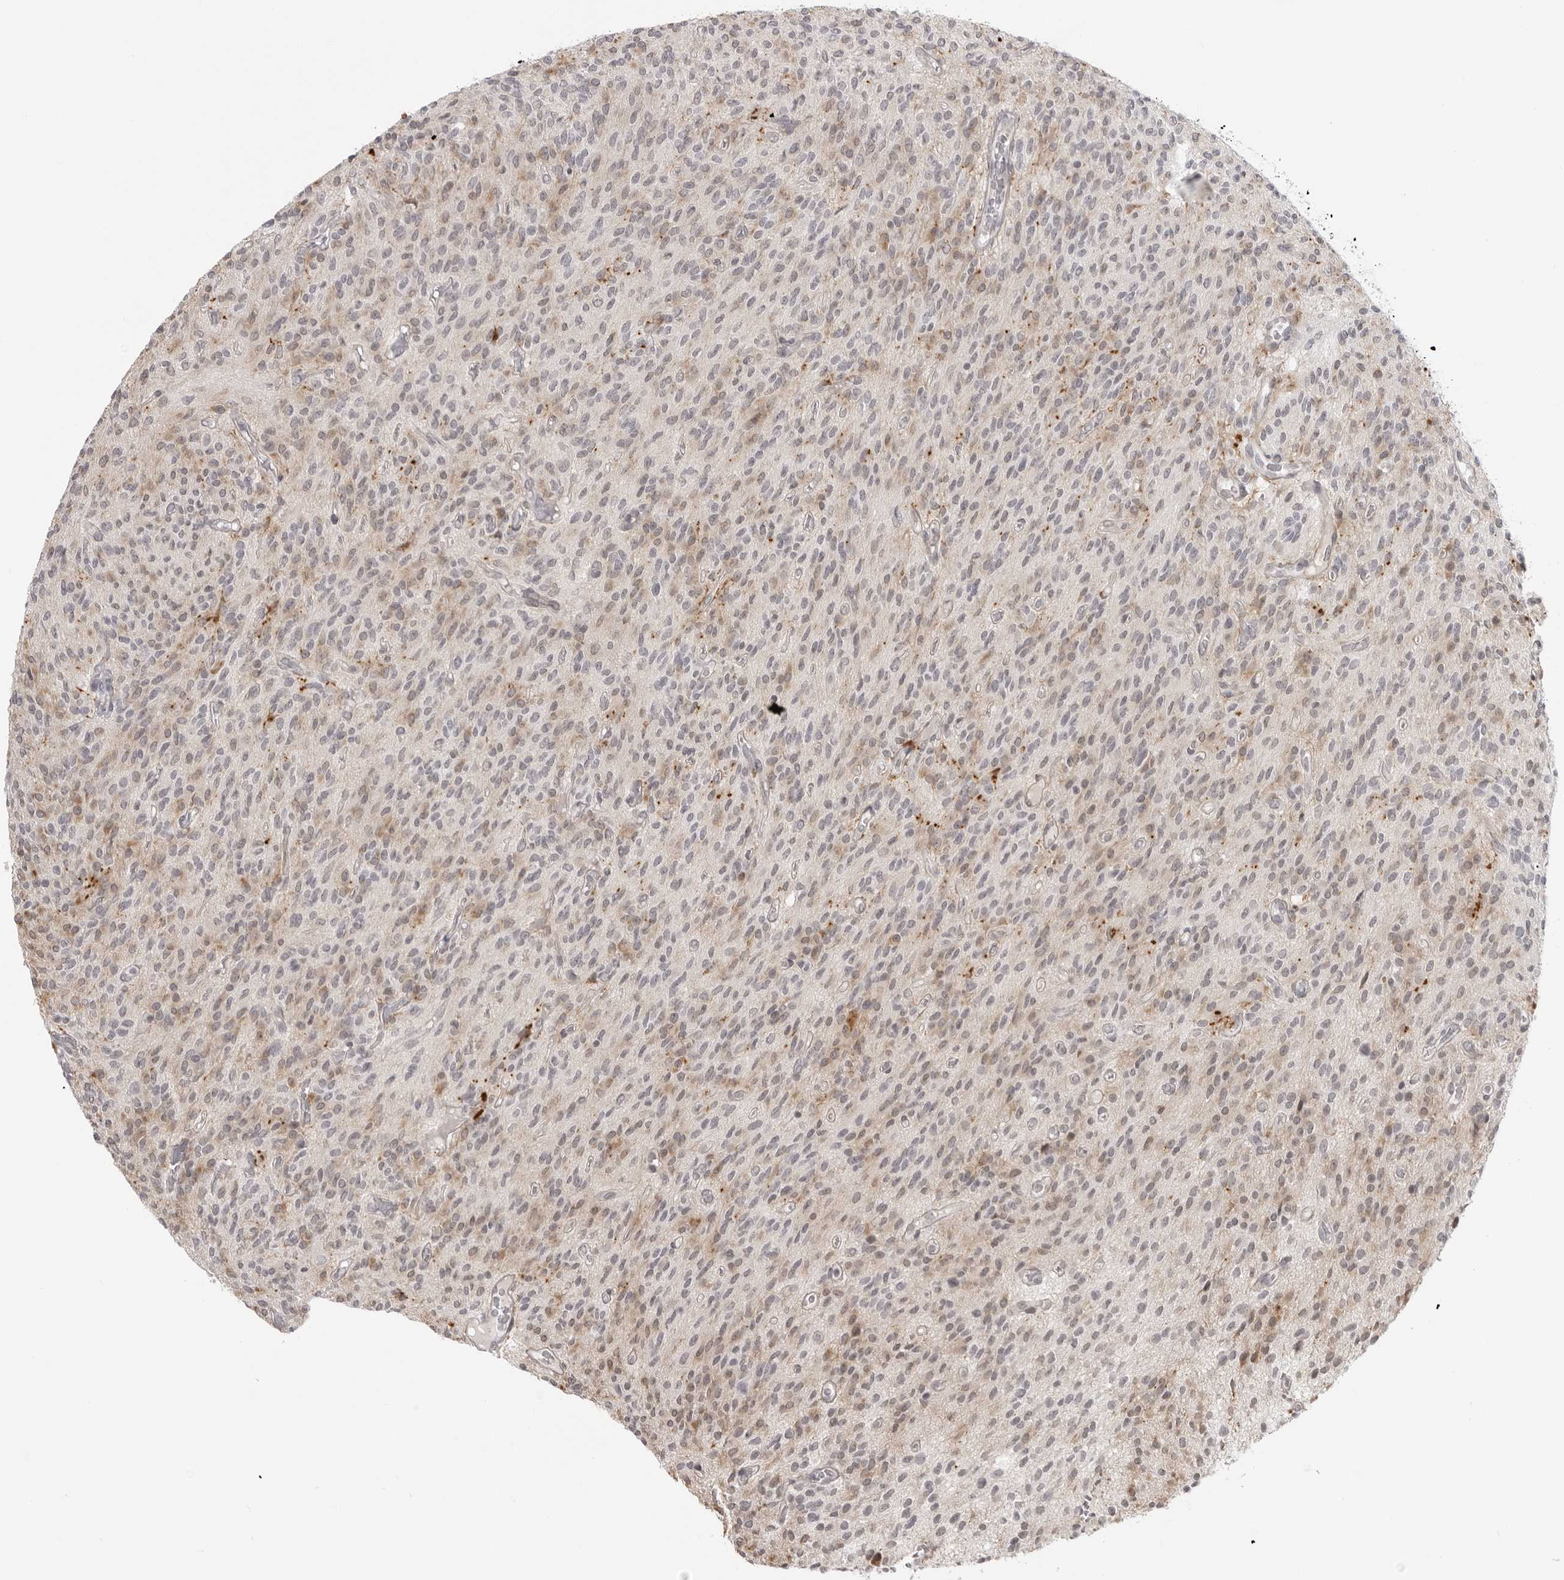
{"staining": {"intensity": "weak", "quantity": "25%-75%", "location": "cytoplasmic/membranous,nuclear"}, "tissue": "glioma", "cell_type": "Tumor cells", "image_type": "cancer", "snomed": [{"axis": "morphology", "description": "Glioma, malignant, High grade"}, {"axis": "topography", "description": "Brain"}], "caption": "Protein staining displays weak cytoplasmic/membranous and nuclear expression in approximately 25%-75% of tumor cells in glioma. Using DAB (3,3'-diaminobenzidine) (brown) and hematoxylin (blue) stains, captured at high magnification using brightfield microscopy.", "gene": "ACP6", "patient": {"sex": "male", "age": 34}}